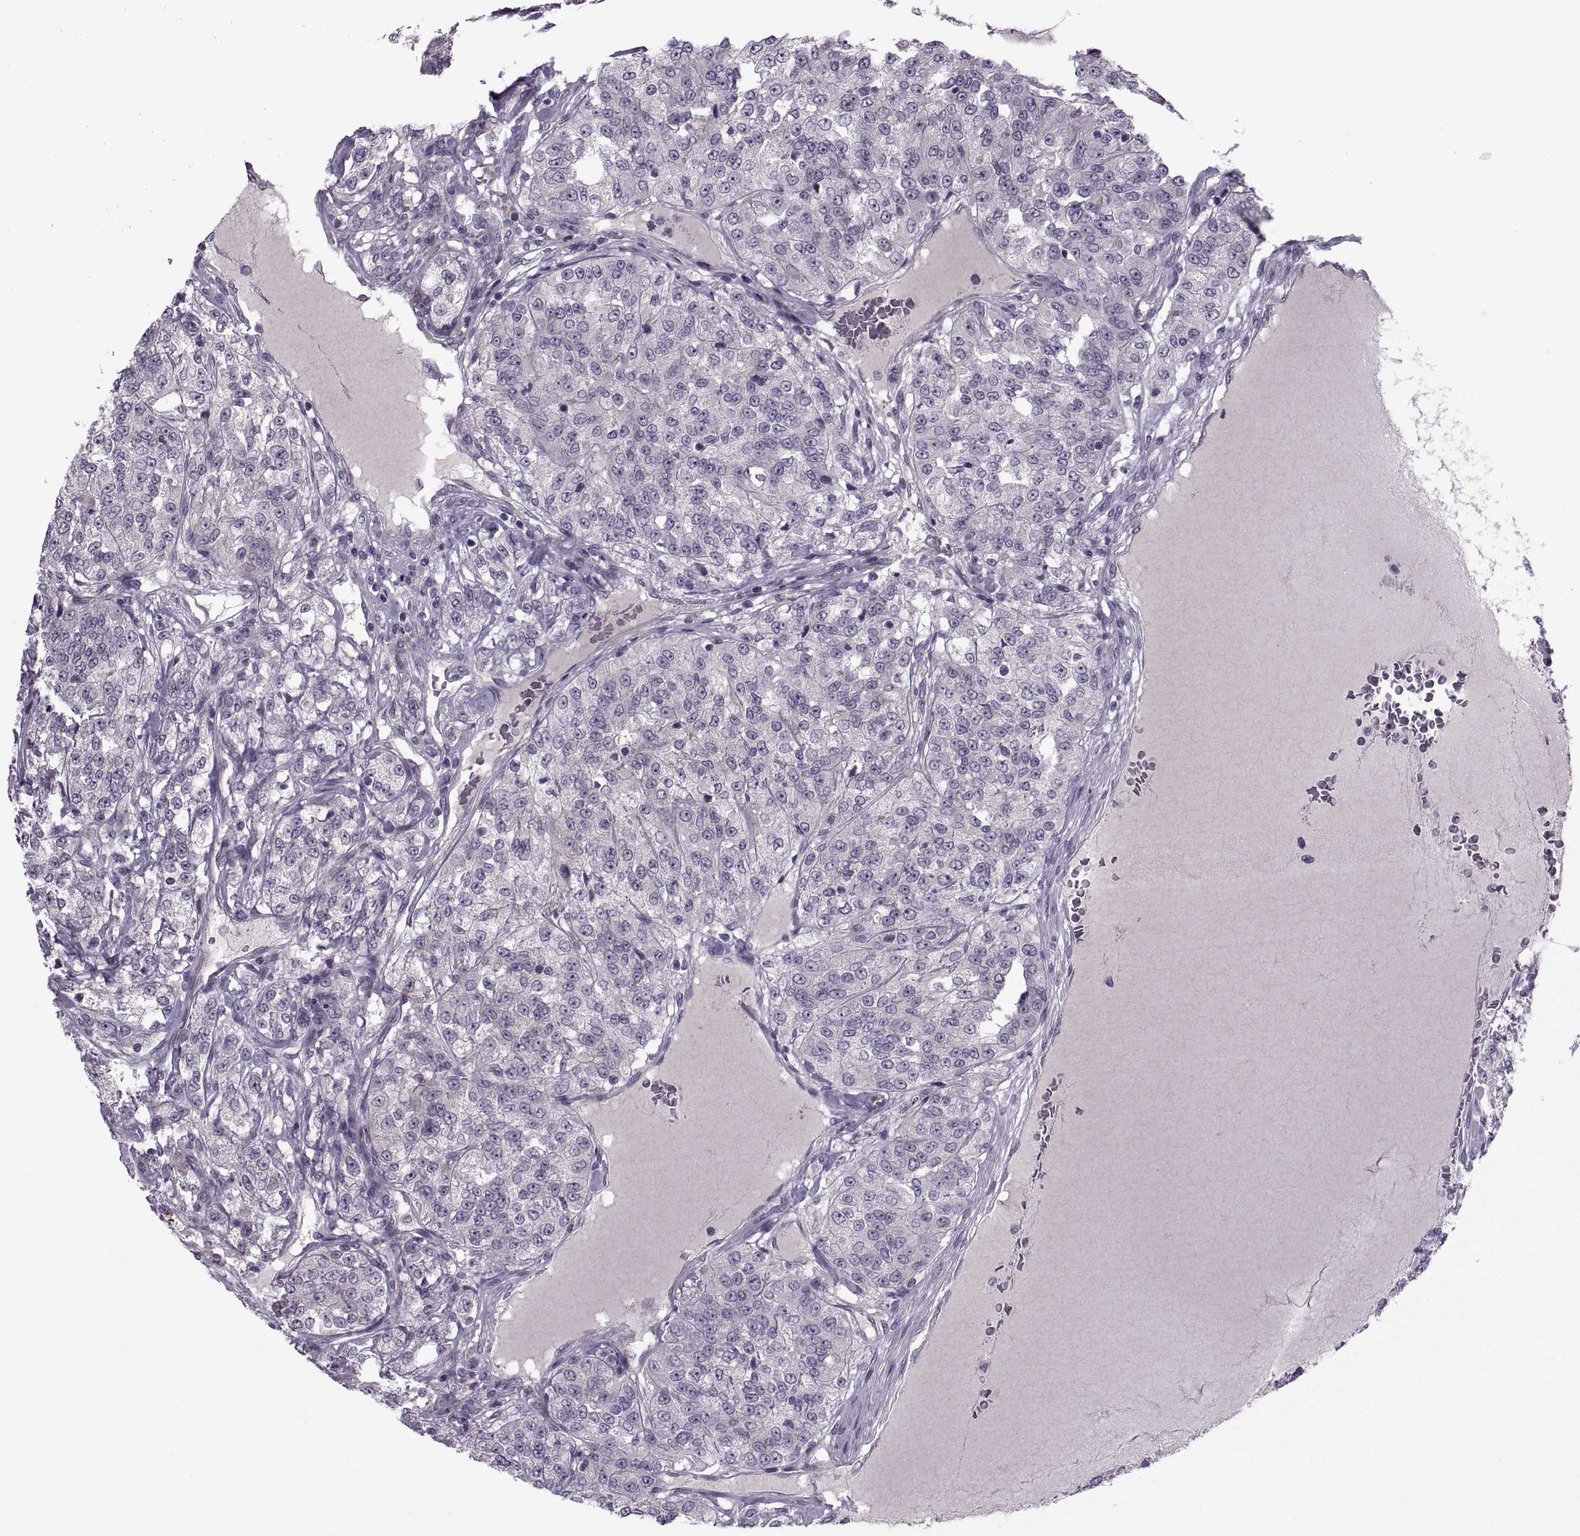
{"staining": {"intensity": "negative", "quantity": "none", "location": "none"}, "tissue": "renal cancer", "cell_type": "Tumor cells", "image_type": "cancer", "snomed": [{"axis": "morphology", "description": "Adenocarcinoma, NOS"}, {"axis": "topography", "description": "Kidney"}], "caption": "This image is of renal cancer stained with IHC to label a protein in brown with the nuclei are counter-stained blue. There is no staining in tumor cells. (DAB immunohistochemistry, high magnification).", "gene": "ODF3", "patient": {"sex": "female", "age": 63}}